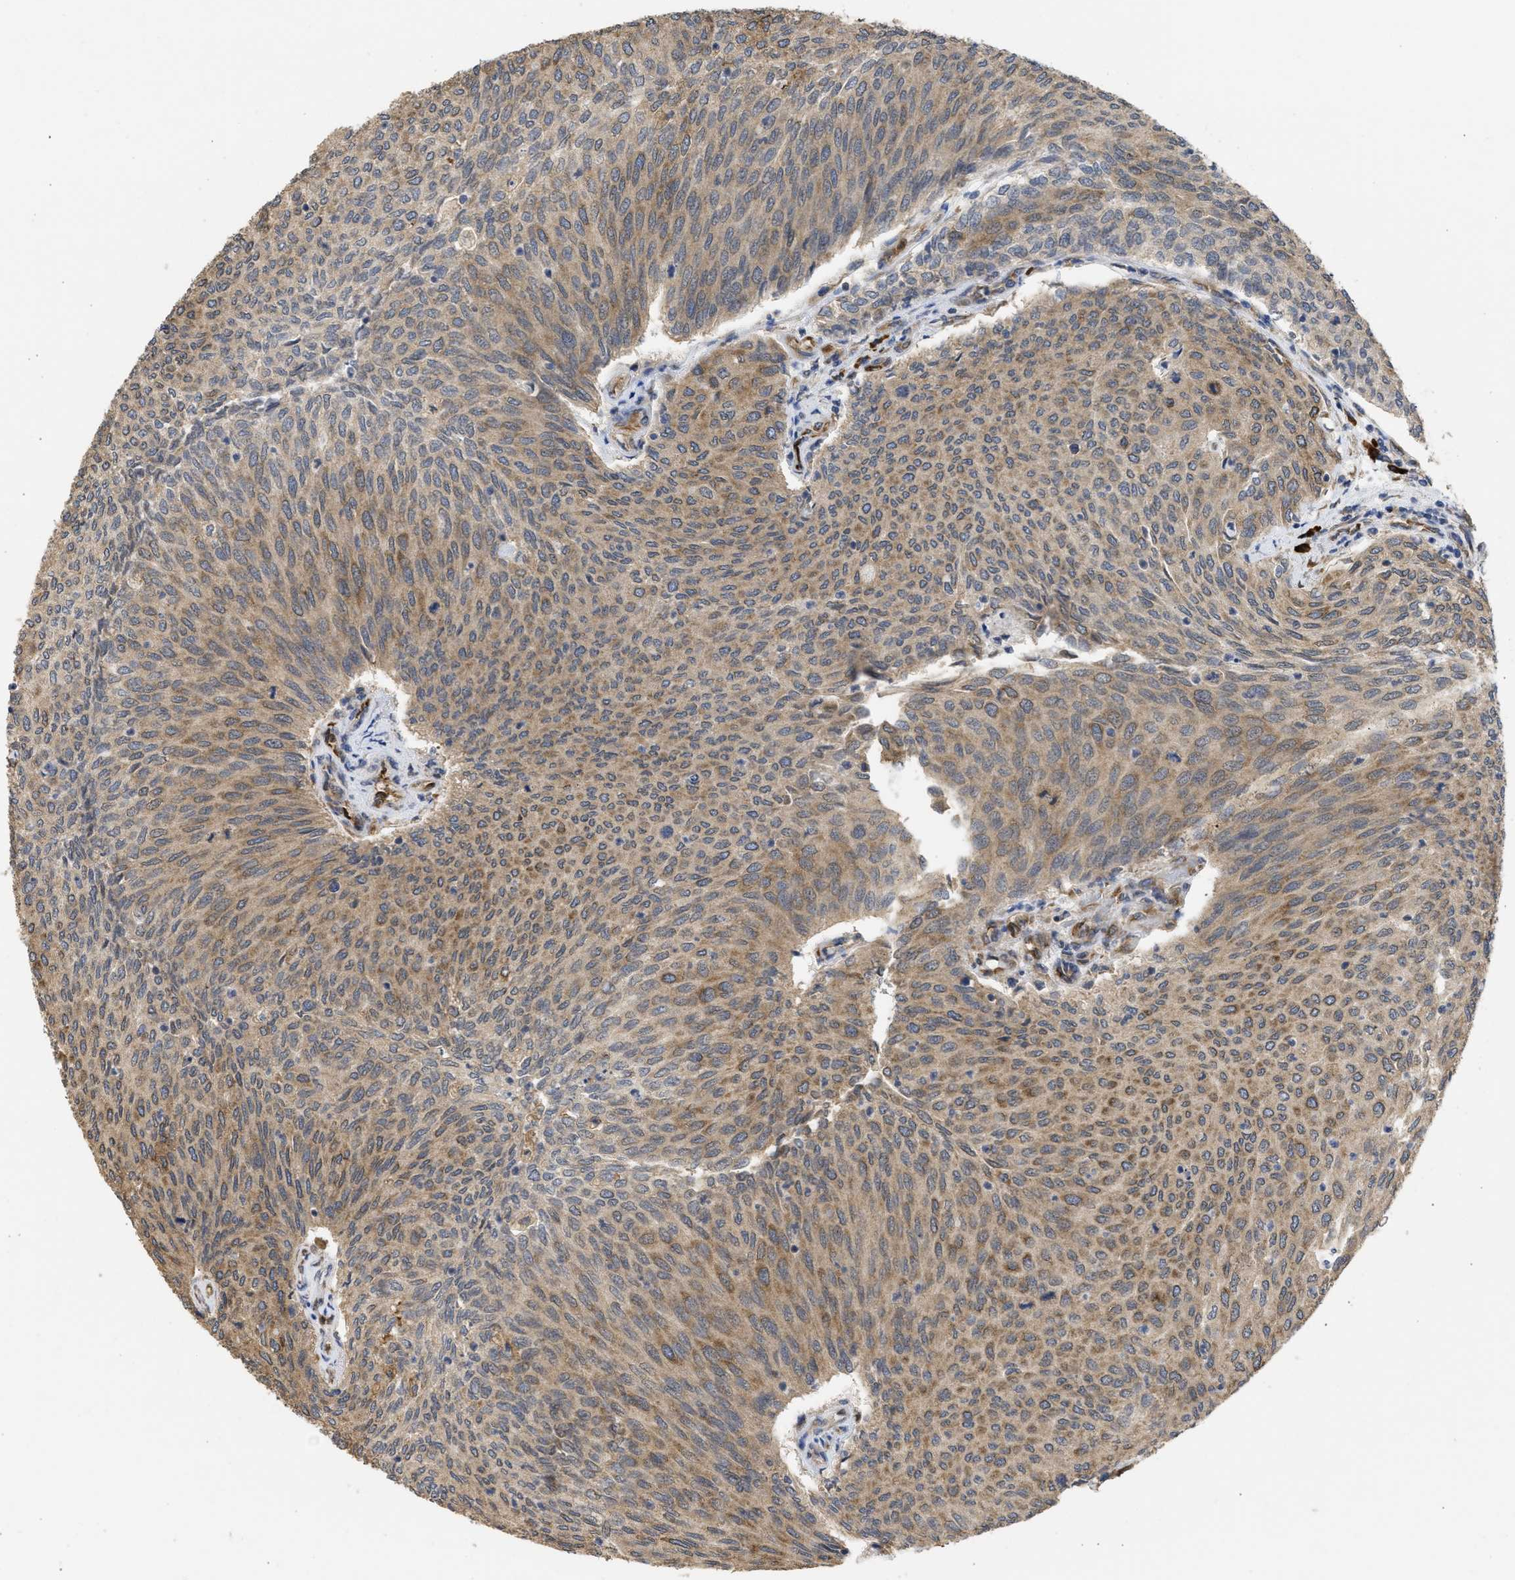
{"staining": {"intensity": "weak", "quantity": "25%-75%", "location": "cytoplasmic/membranous"}, "tissue": "urothelial cancer", "cell_type": "Tumor cells", "image_type": "cancer", "snomed": [{"axis": "morphology", "description": "Urothelial carcinoma, Low grade"}, {"axis": "topography", "description": "Urinary bladder"}], "caption": "An image of urothelial cancer stained for a protein shows weak cytoplasmic/membranous brown staining in tumor cells.", "gene": "DNAJC1", "patient": {"sex": "female", "age": 79}}